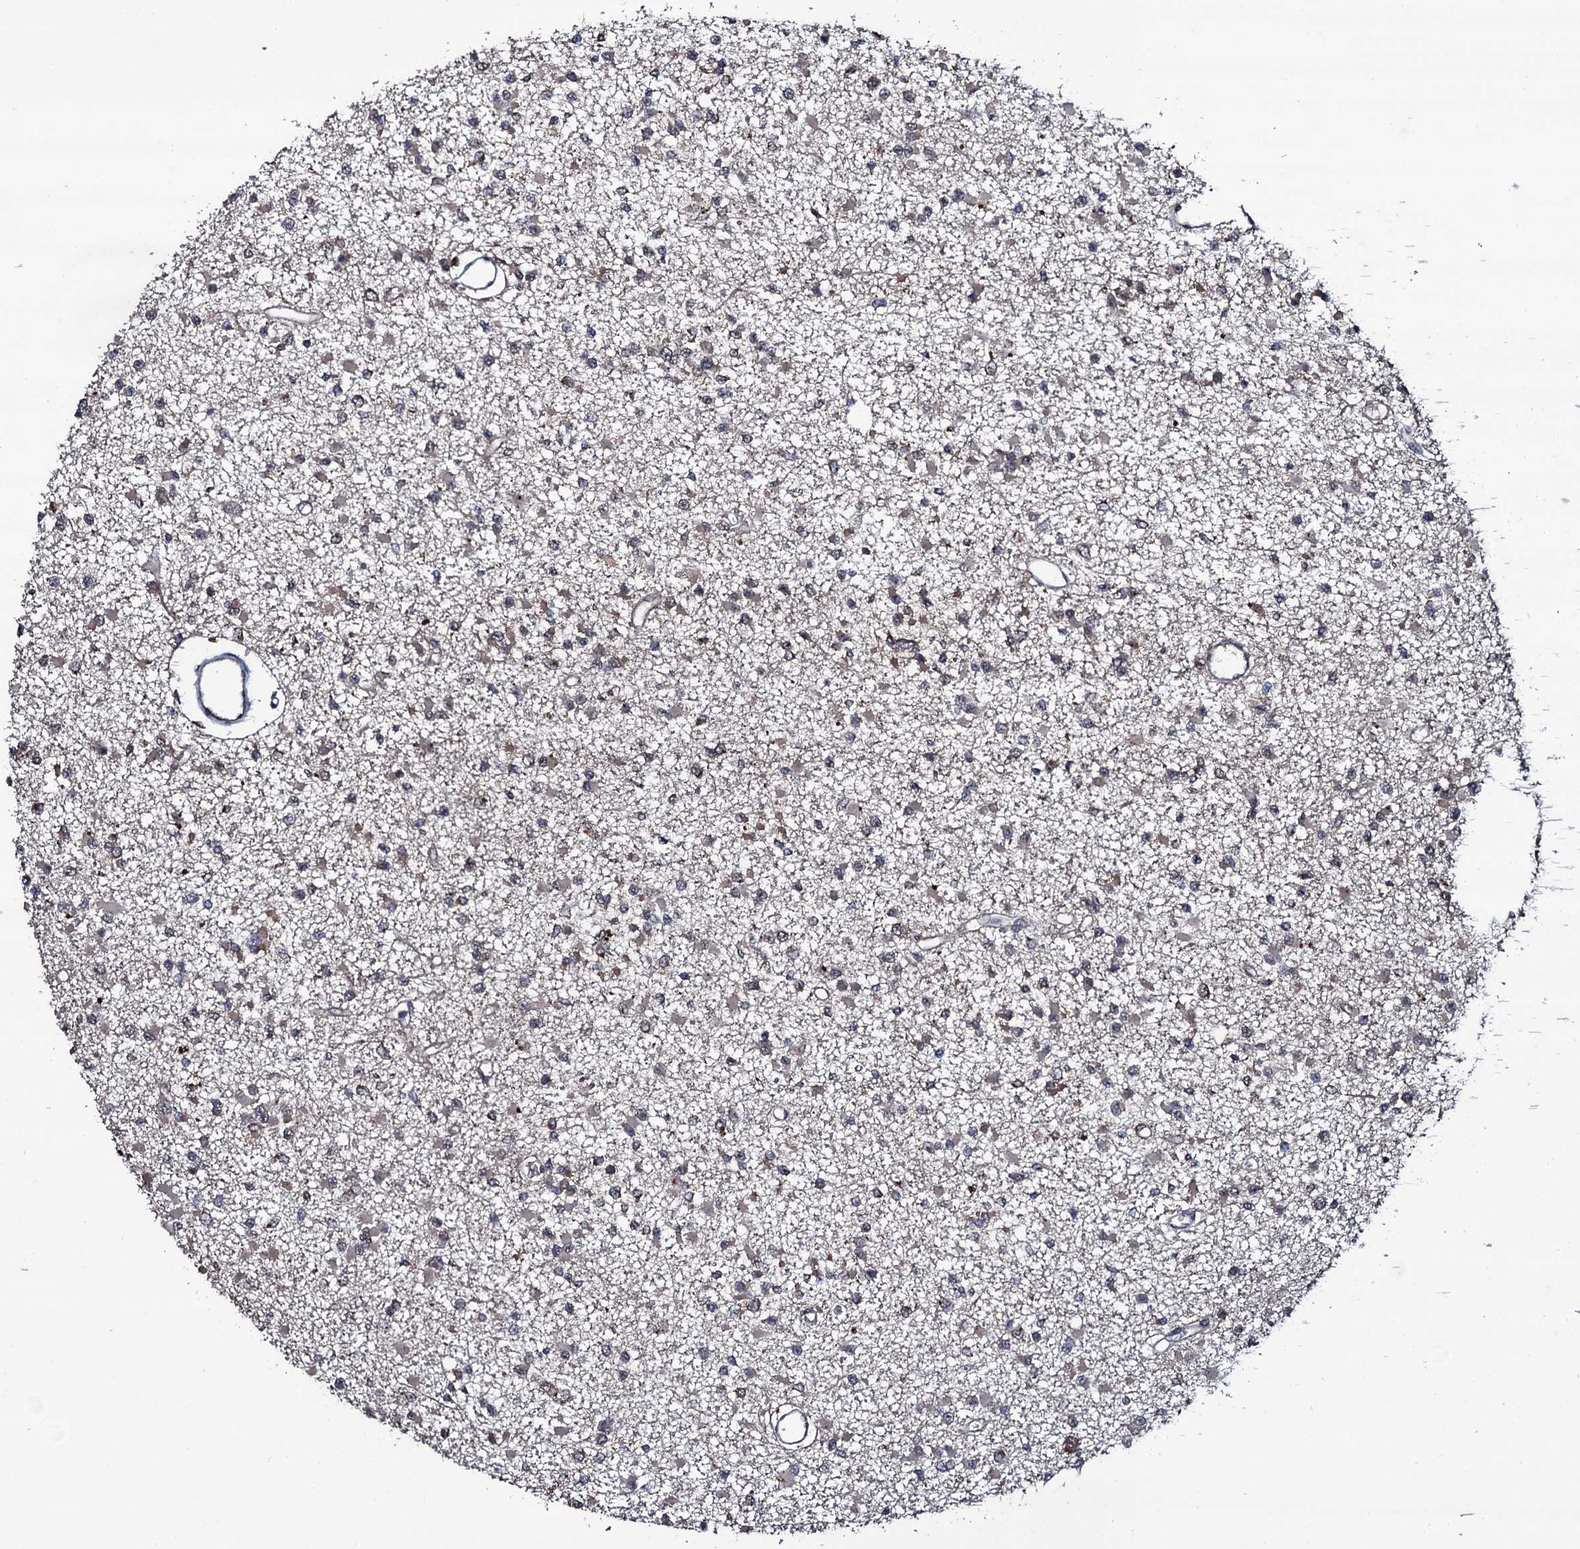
{"staining": {"intensity": "negative", "quantity": "none", "location": "none"}, "tissue": "glioma", "cell_type": "Tumor cells", "image_type": "cancer", "snomed": [{"axis": "morphology", "description": "Glioma, malignant, Low grade"}, {"axis": "topography", "description": "Brain"}], "caption": "Human malignant glioma (low-grade) stained for a protein using IHC demonstrates no expression in tumor cells.", "gene": "MRPS31", "patient": {"sex": "female", "age": 22}}